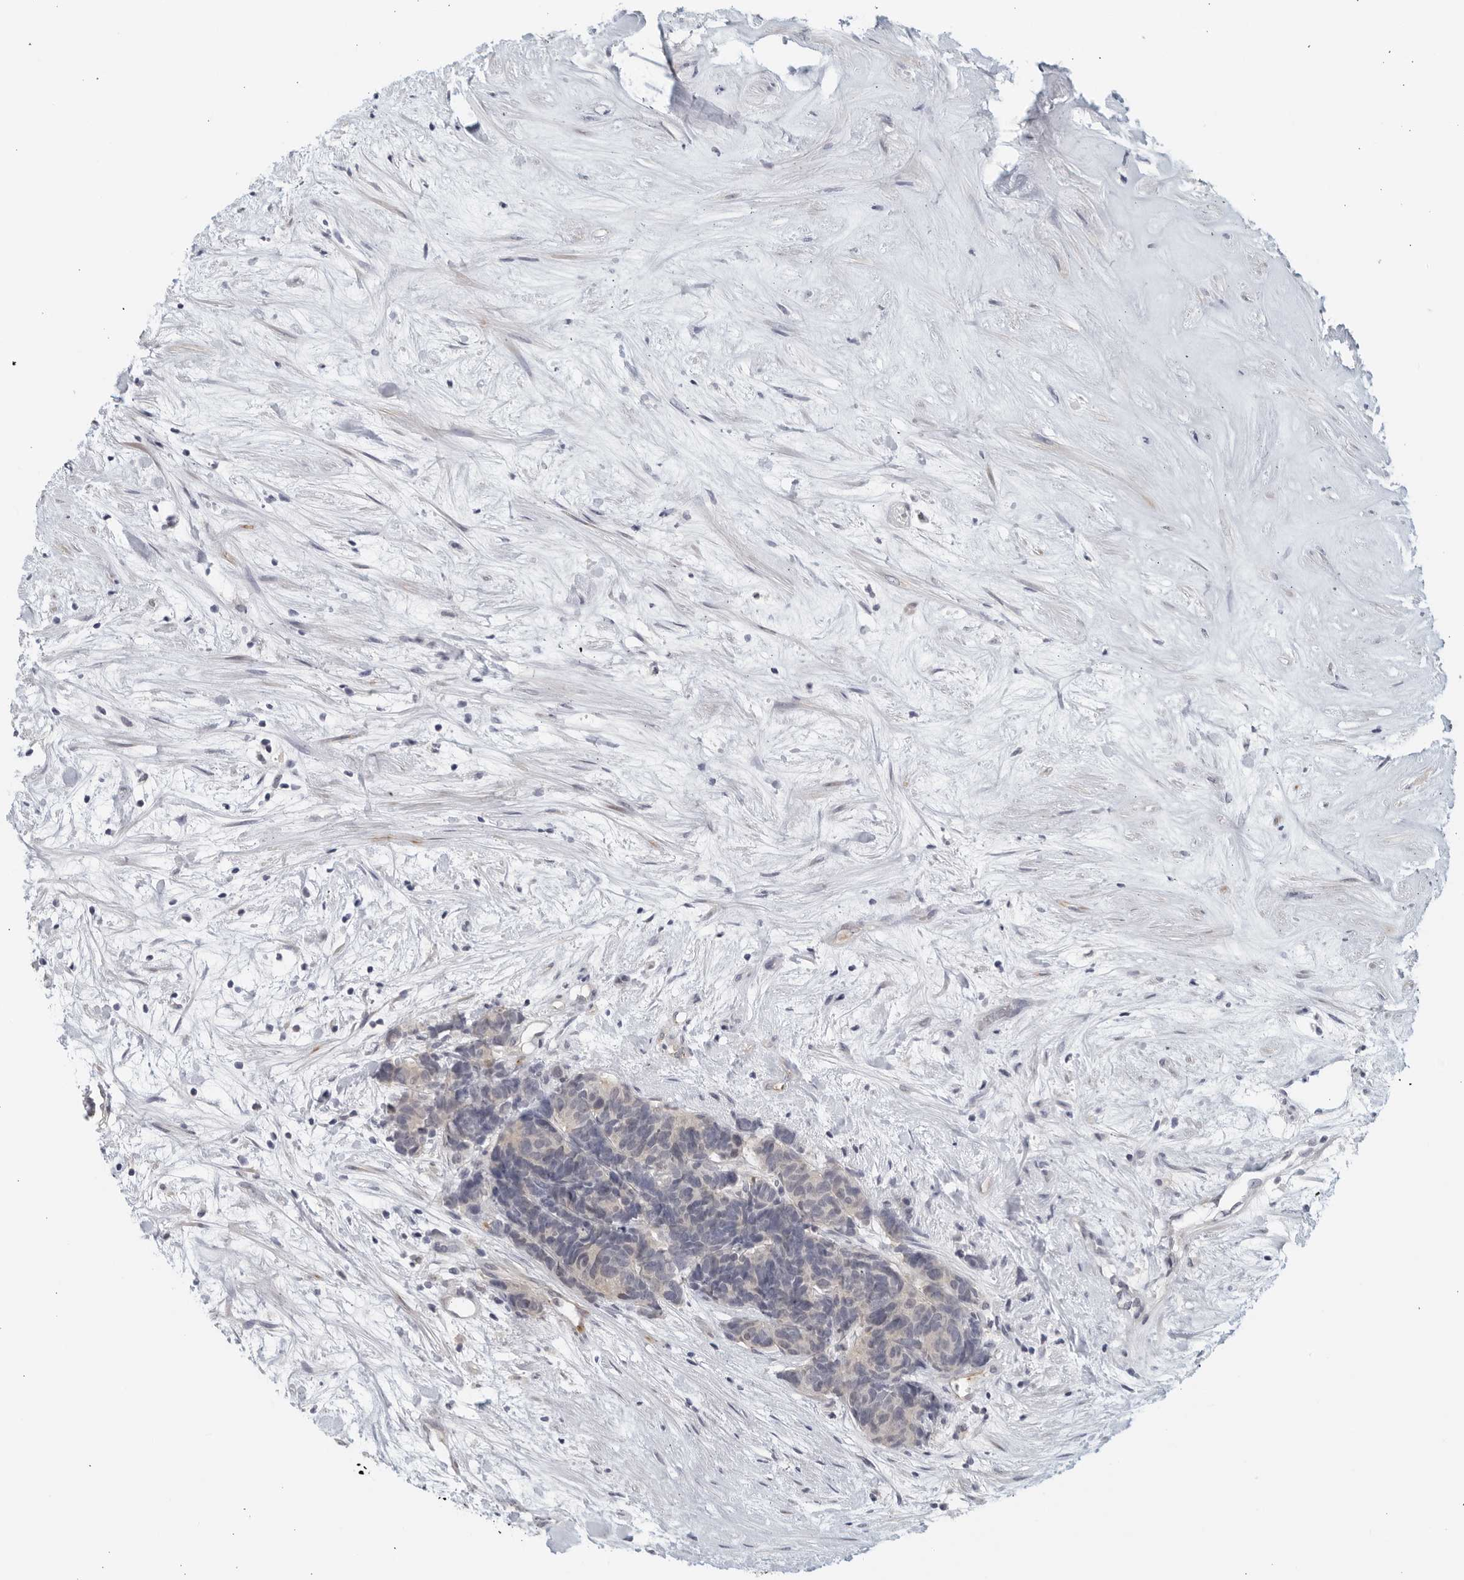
{"staining": {"intensity": "negative", "quantity": "none", "location": "none"}, "tissue": "carcinoid", "cell_type": "Tumor cells", "image_type": "cancer", "snomed": [{"axis": "morphology", "description": "Carcinoma, NOS"}, {"axis": "morphology", "description": "Carcinoid, malignant, NOS"}, {"axis": "topography", "description": "Urinary bladder"}], "caption": "Immunohistochemical staining of carcinoid (malignant) shows no significant expression in tumor cells. (Immunohistochemistry, brightfield microscopy, high magnification).", "gene": "MATN1", "patient": {"sex": "male", "age": 57}}